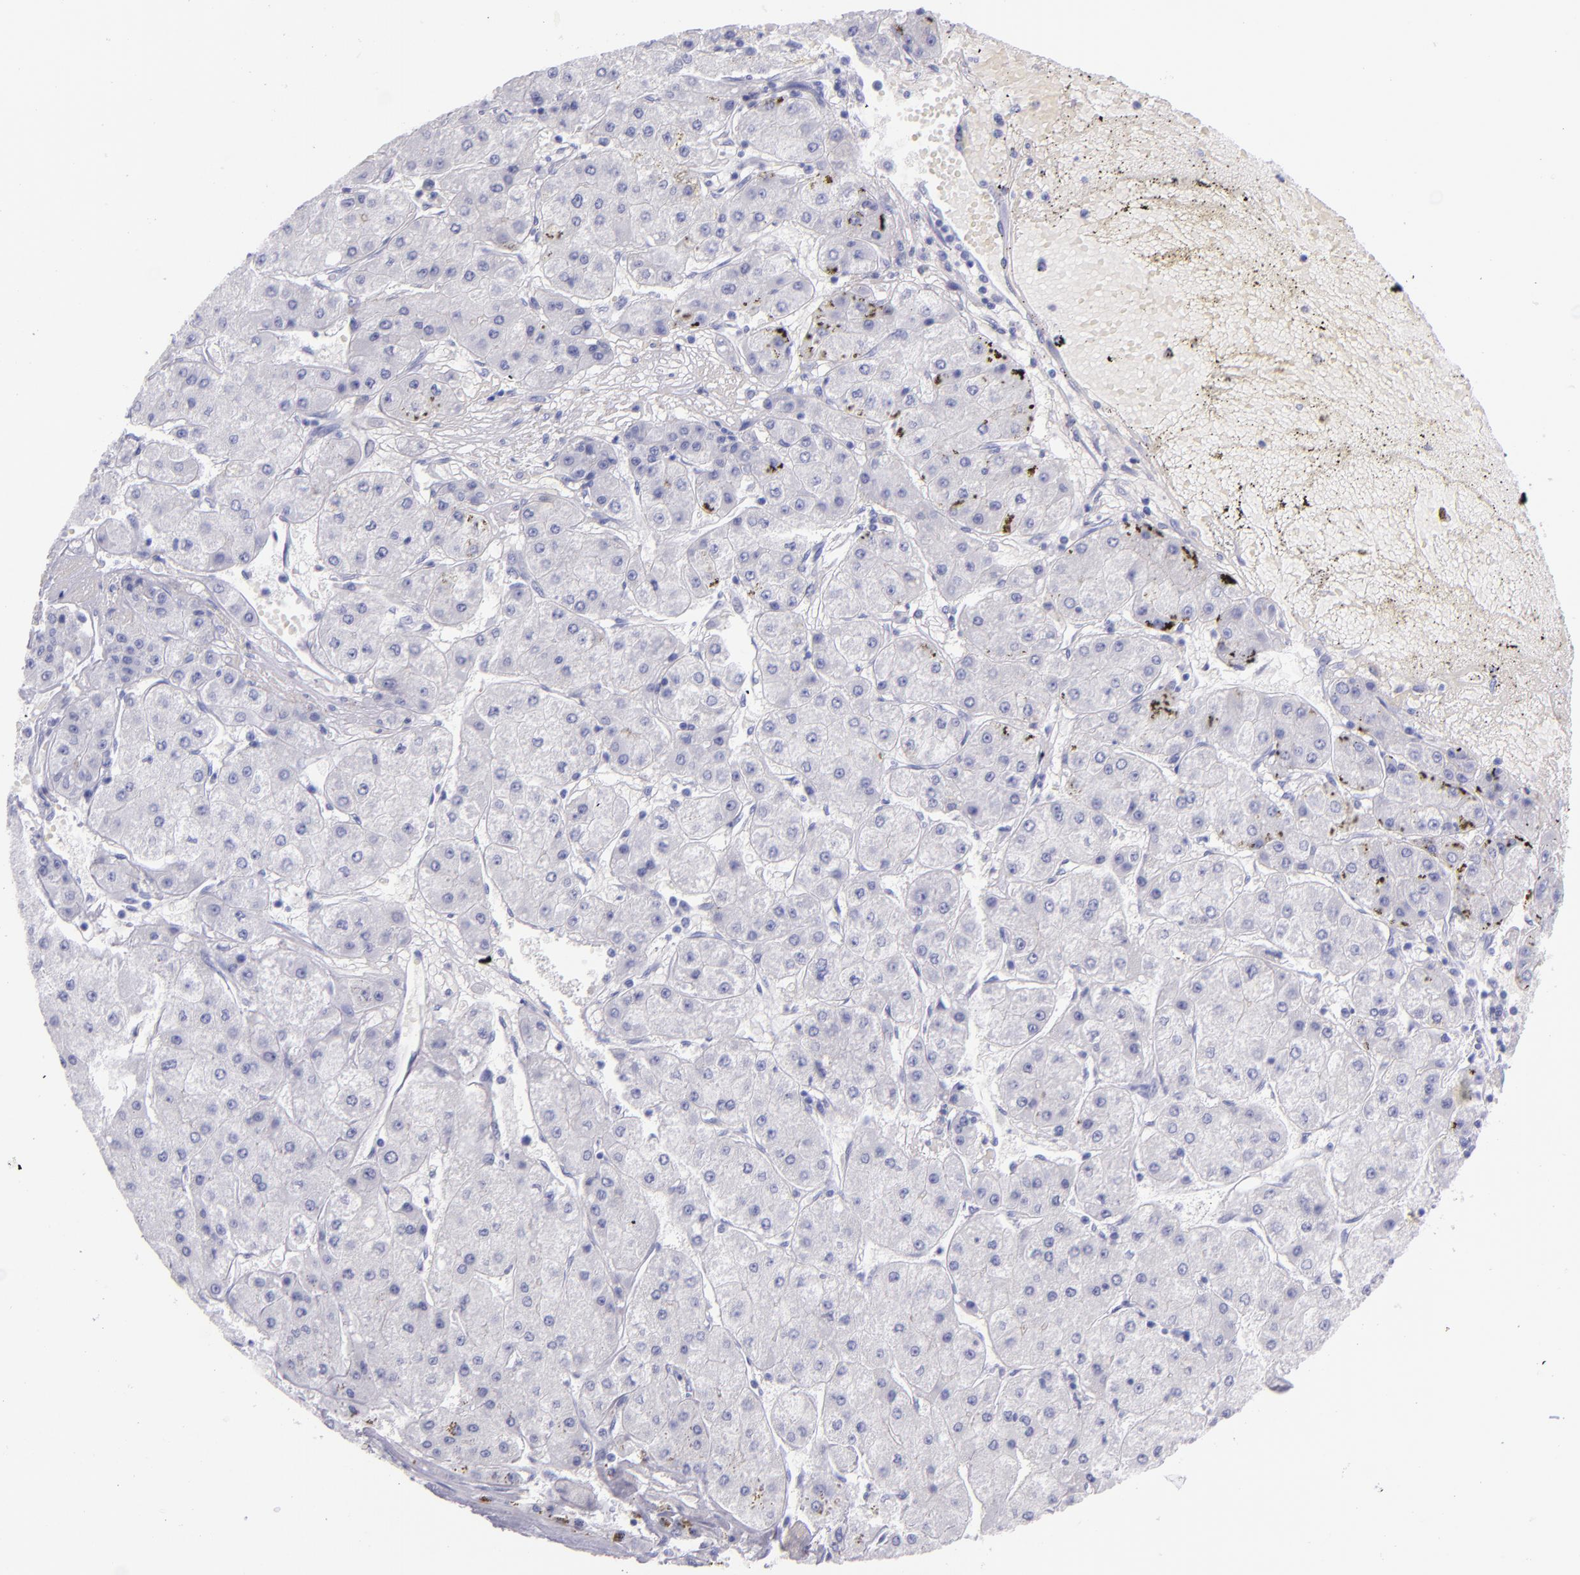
{"staining": {"intensity": "negative", "quantity": "none", "location": "none"}, "tissue": "liver cancer", "cell_type": "Tumor cells", "image_type": "cancer", "snomed": [{"axis": "morphology", "description": "Carcinoma, Hepatocellular, NOS"}, {"axis": "topography", "description": "Liver"}], "caption": "Immunohistochemistry (IHC) photomicrograph of neoplastic tissue: hepatocellular carcinoma (liver) stained with DAB (3,3'-diaminobenzidine) displays no significant protein expression in tumor cells.", "gene": "SFTPA2", "patient": {"sex": "female", "age": 52}}